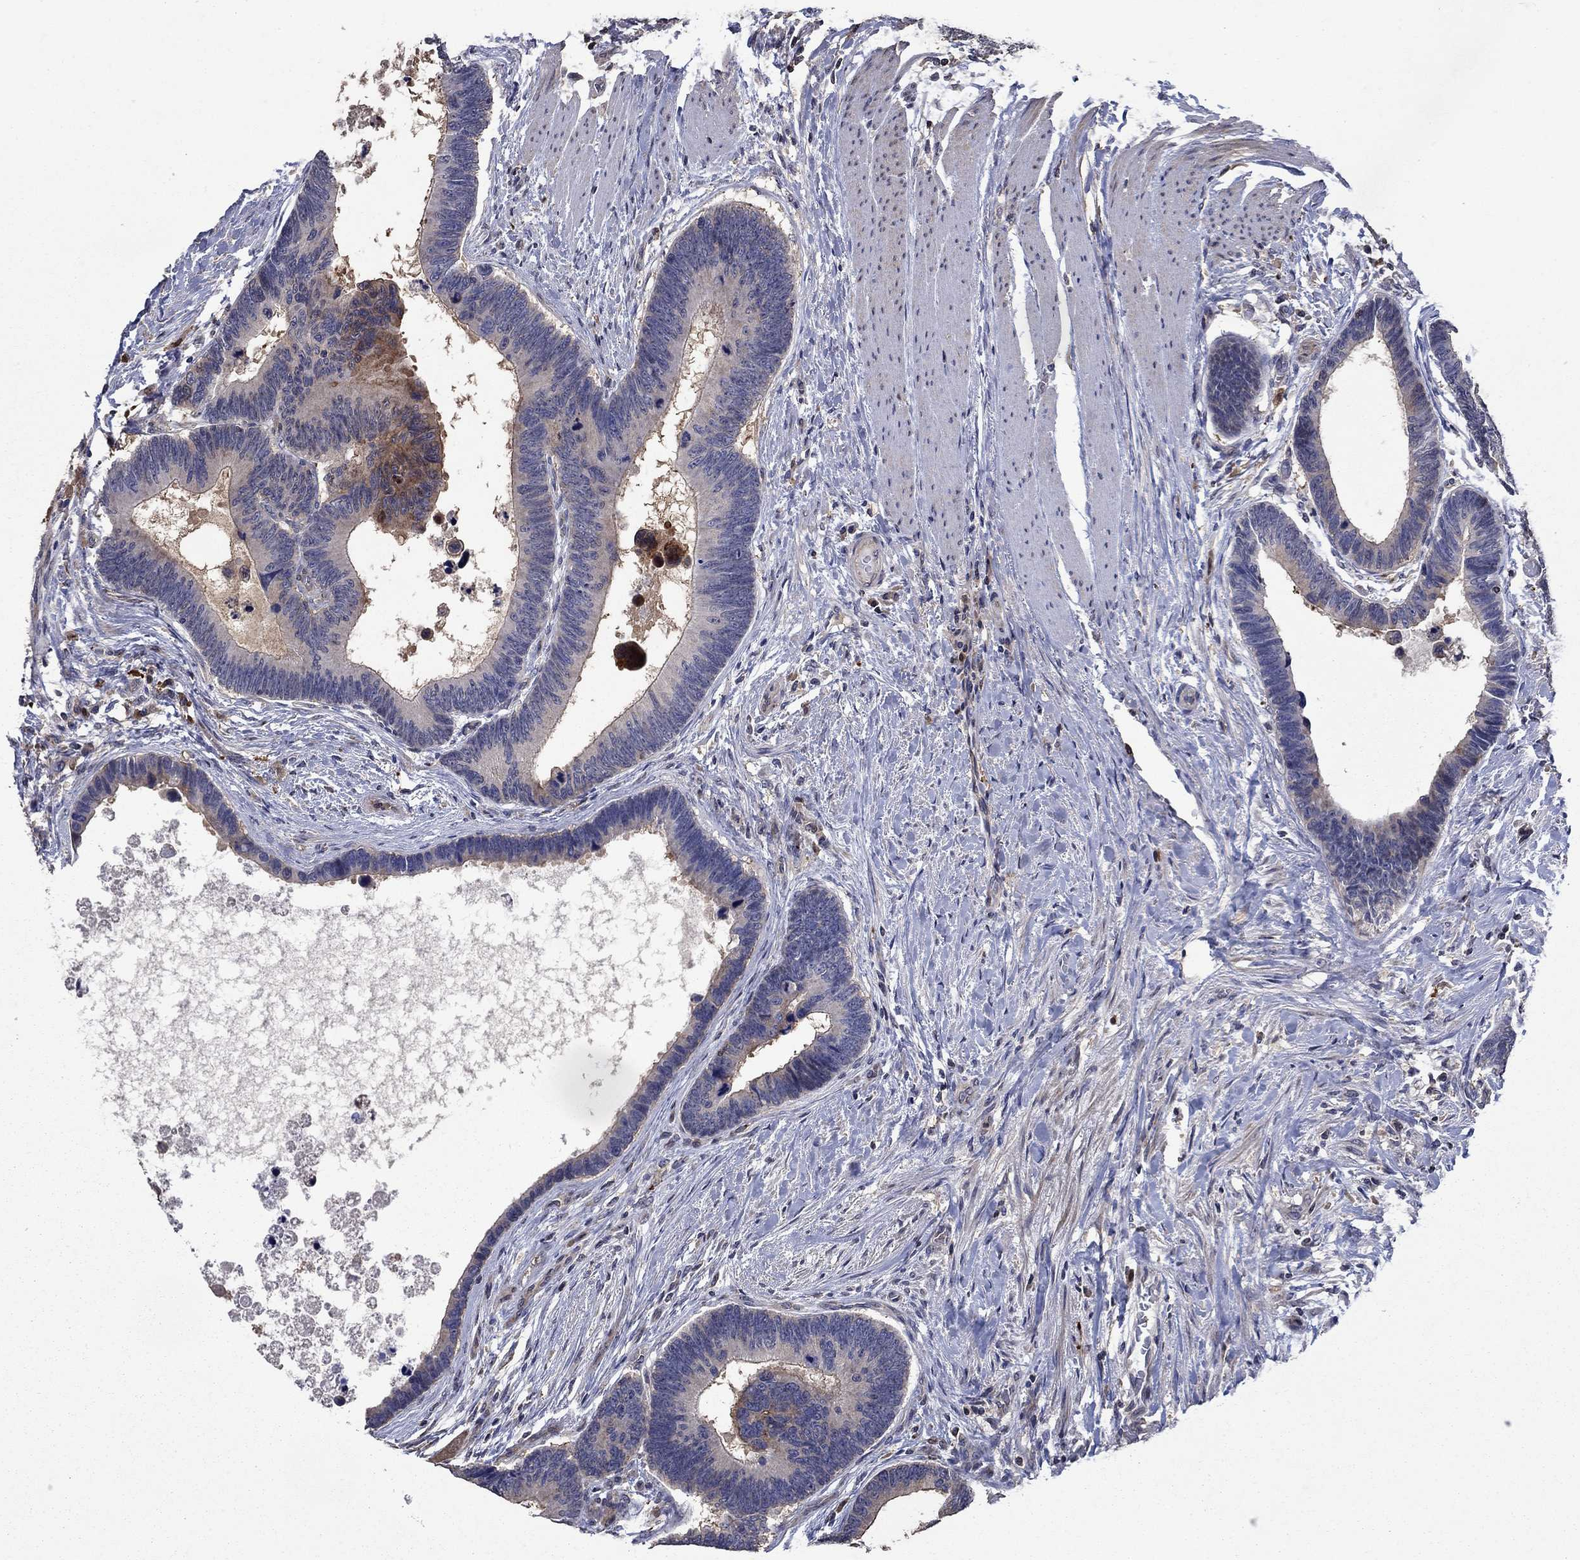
{"staining": {"intensity": "moderate", "quantity": "<25%", "location": "cytoplasmic/membranous"}, "tissue": "colorectal cancer", "cell_type": "Tumor cells", "image_type": "cancer", "snomed": [{"axis": "morphology", "description": "Adenocarcinoma, NOS"}, {"axis": "topography", "description": "Colon"}], "caption": "Human colorectal cancer (adenocarcinoma) stained with a brown dye shows moderate cytoplasmic/membranous positive expression in about <25% of tumor cells.", "gene": "DVL1", "patient": {"sex": "female", "age": 77}}